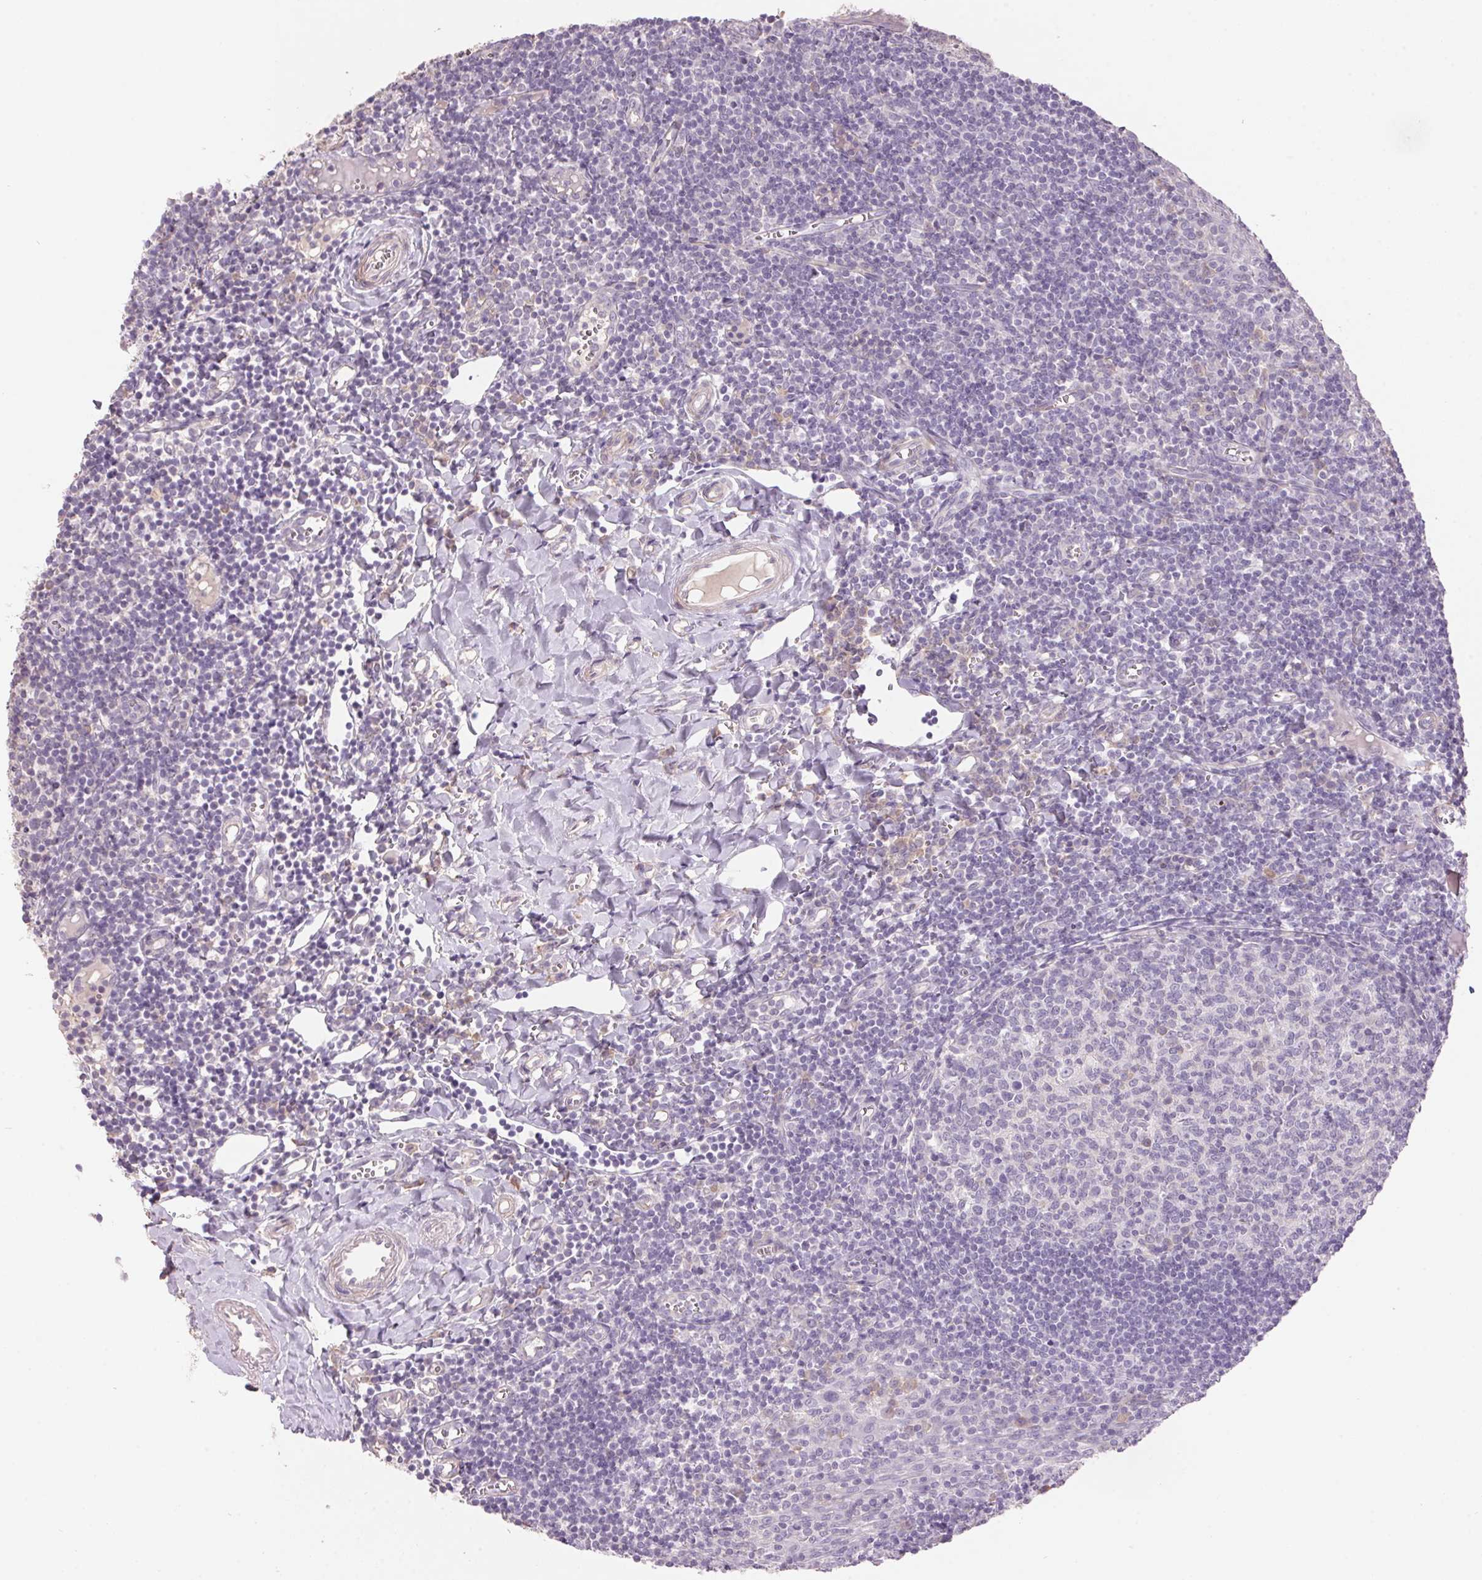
{"staining": {"intensity": "negative", "quantity": "none", "location": "none"}, "tissue": "lymph node", "cell_type": "Germinal center cells", "image_type": "normal", "snomed": [{"axis": "morphology", "description": "Normal tissue, NOS"}, {"axis": "topography", "description": "Lymph node"}], "caption": "This is a micrograph of immunohistochemistry (IHC) staining of benign lymph node, which shows no expression in germinal center cells.", "gene": "LYZL6", "patient": {"sex": "female", "age": 21}}